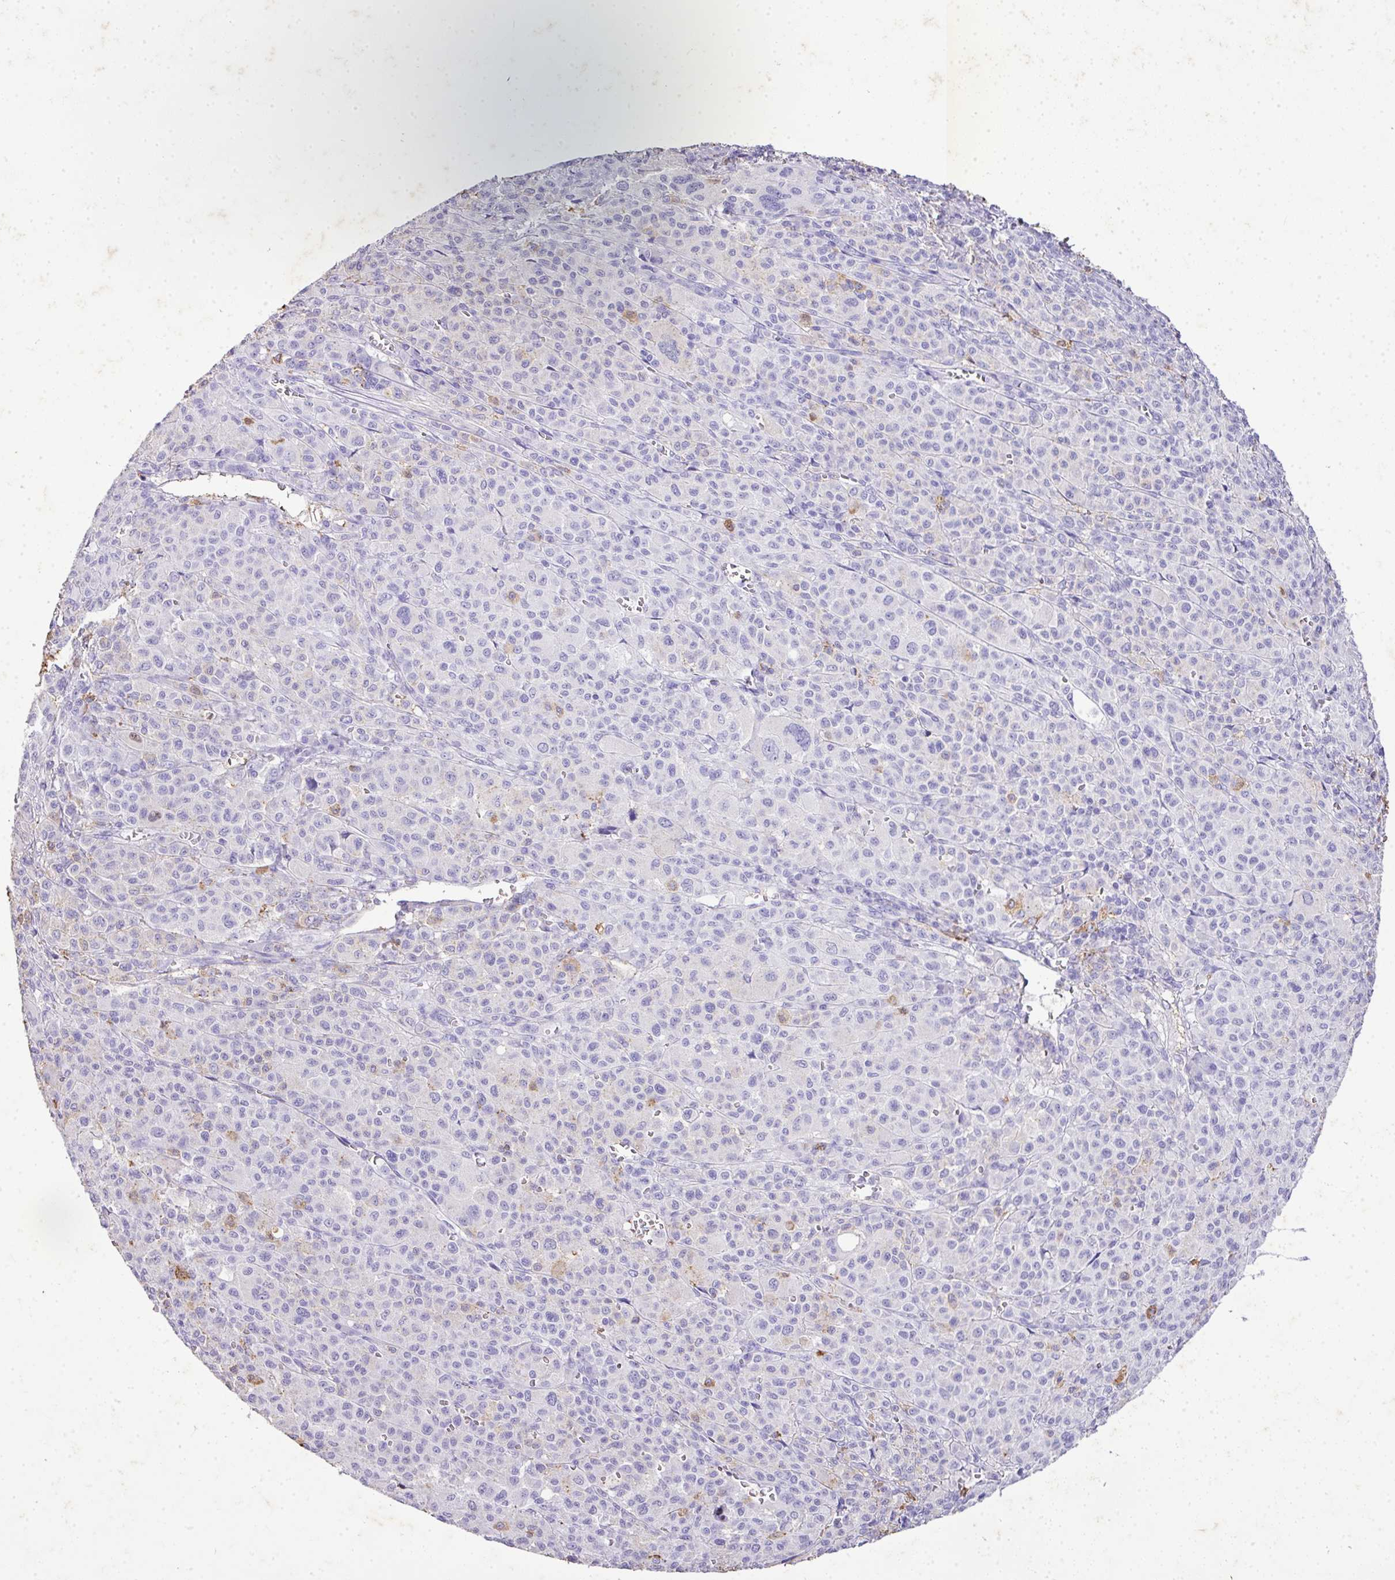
{"staining": {"intensity": "negative", "quantity": "none", "location": "none"}, "tissue": "melanoma", "cell_type": "Tumor cells", "image_type": "cancer", "snomed": [{"axis": "morphology", "description": "Malignant melanoma, Metastatic site"}, {"axis": "topography", "description": "Skin"}], "caption": "Tumor cells are negative for protein expression in human malignant melanoma (metastatic site).", "gene": "KCNJ11", "patient": {"sex": "female", "age": 74}}